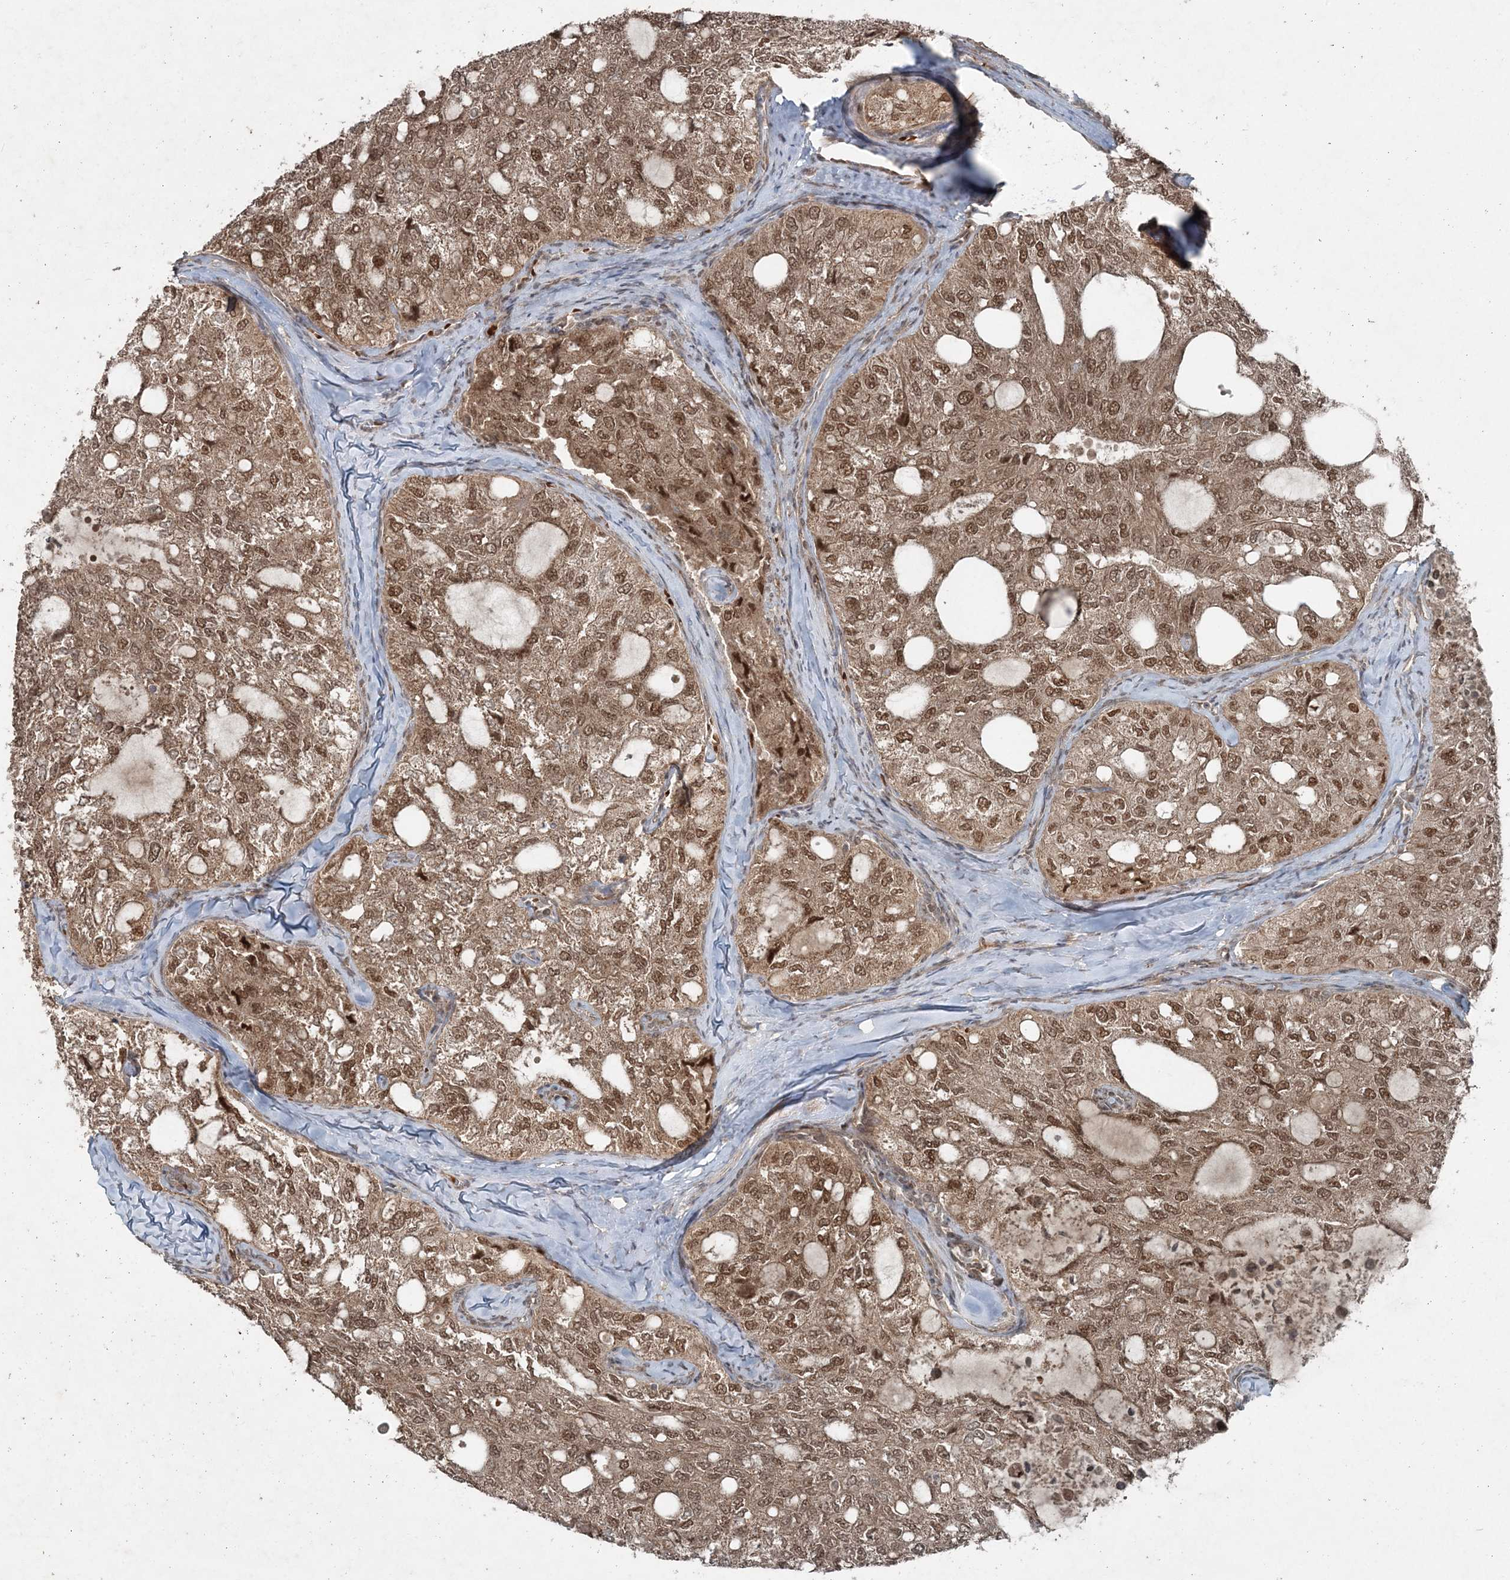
{"staining": {"intensity": "moderate", "quantity": ">75%", "location": "cytoplasmic/membranous,nuclear"}, "tissue": "thyroid cancer", "cell_type": "Tumor cells", "image_type": "cancer", "snomed": [{"axis": "morphology", "description": "Follicular adenoma carcinoma, NOS"}, {"axis": "topography", "description": "Thyroid gland"}], "caption": "High-magnification brightfield microscopy of thyroid follicular adenoma carcinoma stained with DAB (3,3'-diaminobenzidine) (brown) and counterstained with hematoxylin (blue). tumor cells exhibit moderate cytoplasmic/membranous and nuclear positivity is seen in about>75% of cells.", "gene": "FBXL17", "patient": {"sex": "male", "age": 75}}